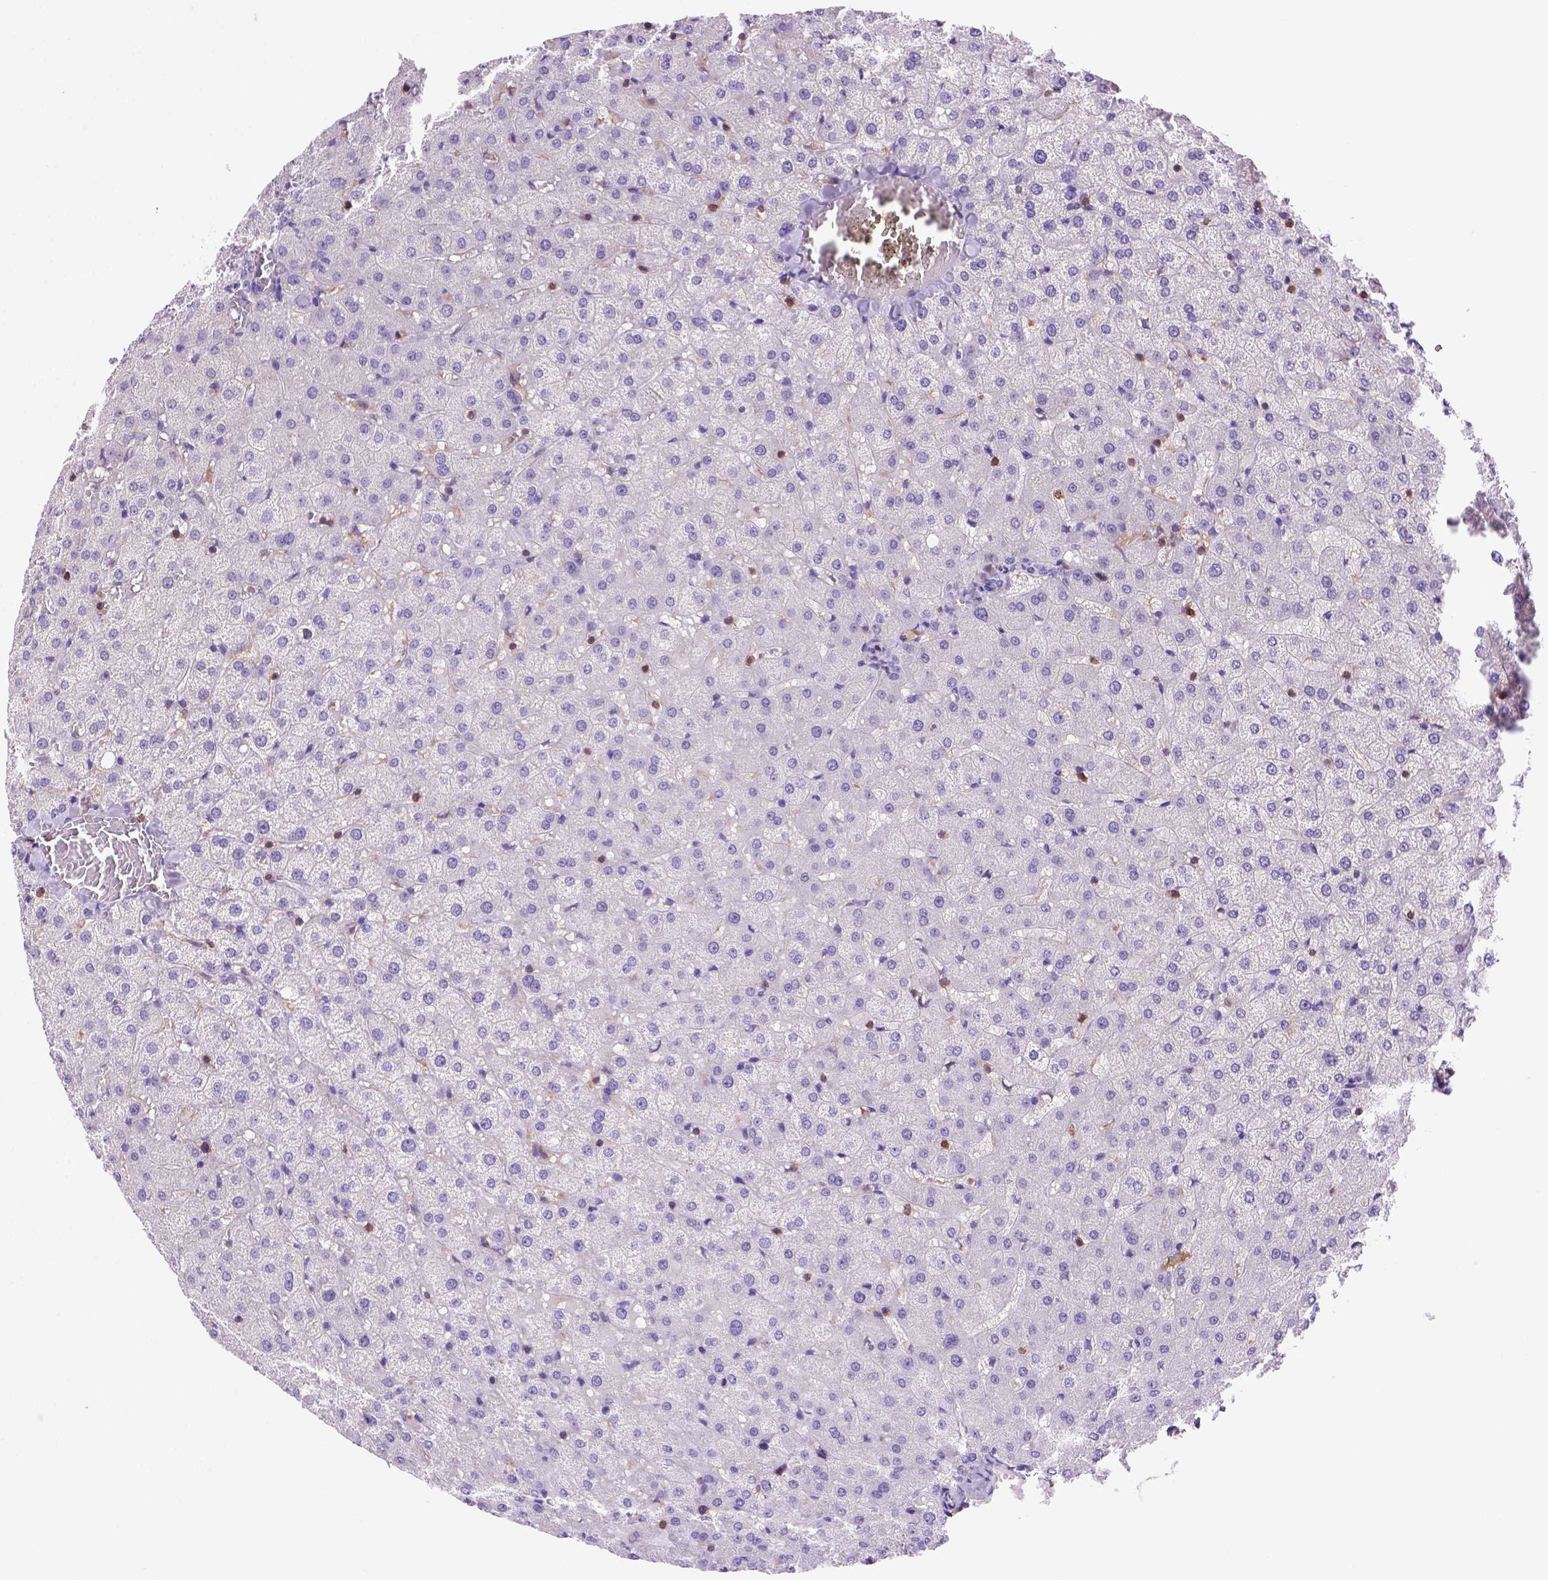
{"staining": {"intensity": "negative", "quantity": "none", "location": "none"}, "tissue": "liver", "cell_type": "Cholangiocytes", "image_type": "normal", "snomed": [{"axis": "morphology", "description": "Normal tissue, NOS"}, {"axis": "topography", "description": "Liver"}], "caption": "Protein analysis of benign liver shows no significant expression in cholangiocytes. The staining was performed using DAB (3,3'-diaminobenzidine) to visualize the protein expression in brown, while the nuclei were stained in blue with hematoxylin (Magnification: 20x).", "gene": "INPP5D", "patient": {"sex": "female", "age": 50}}